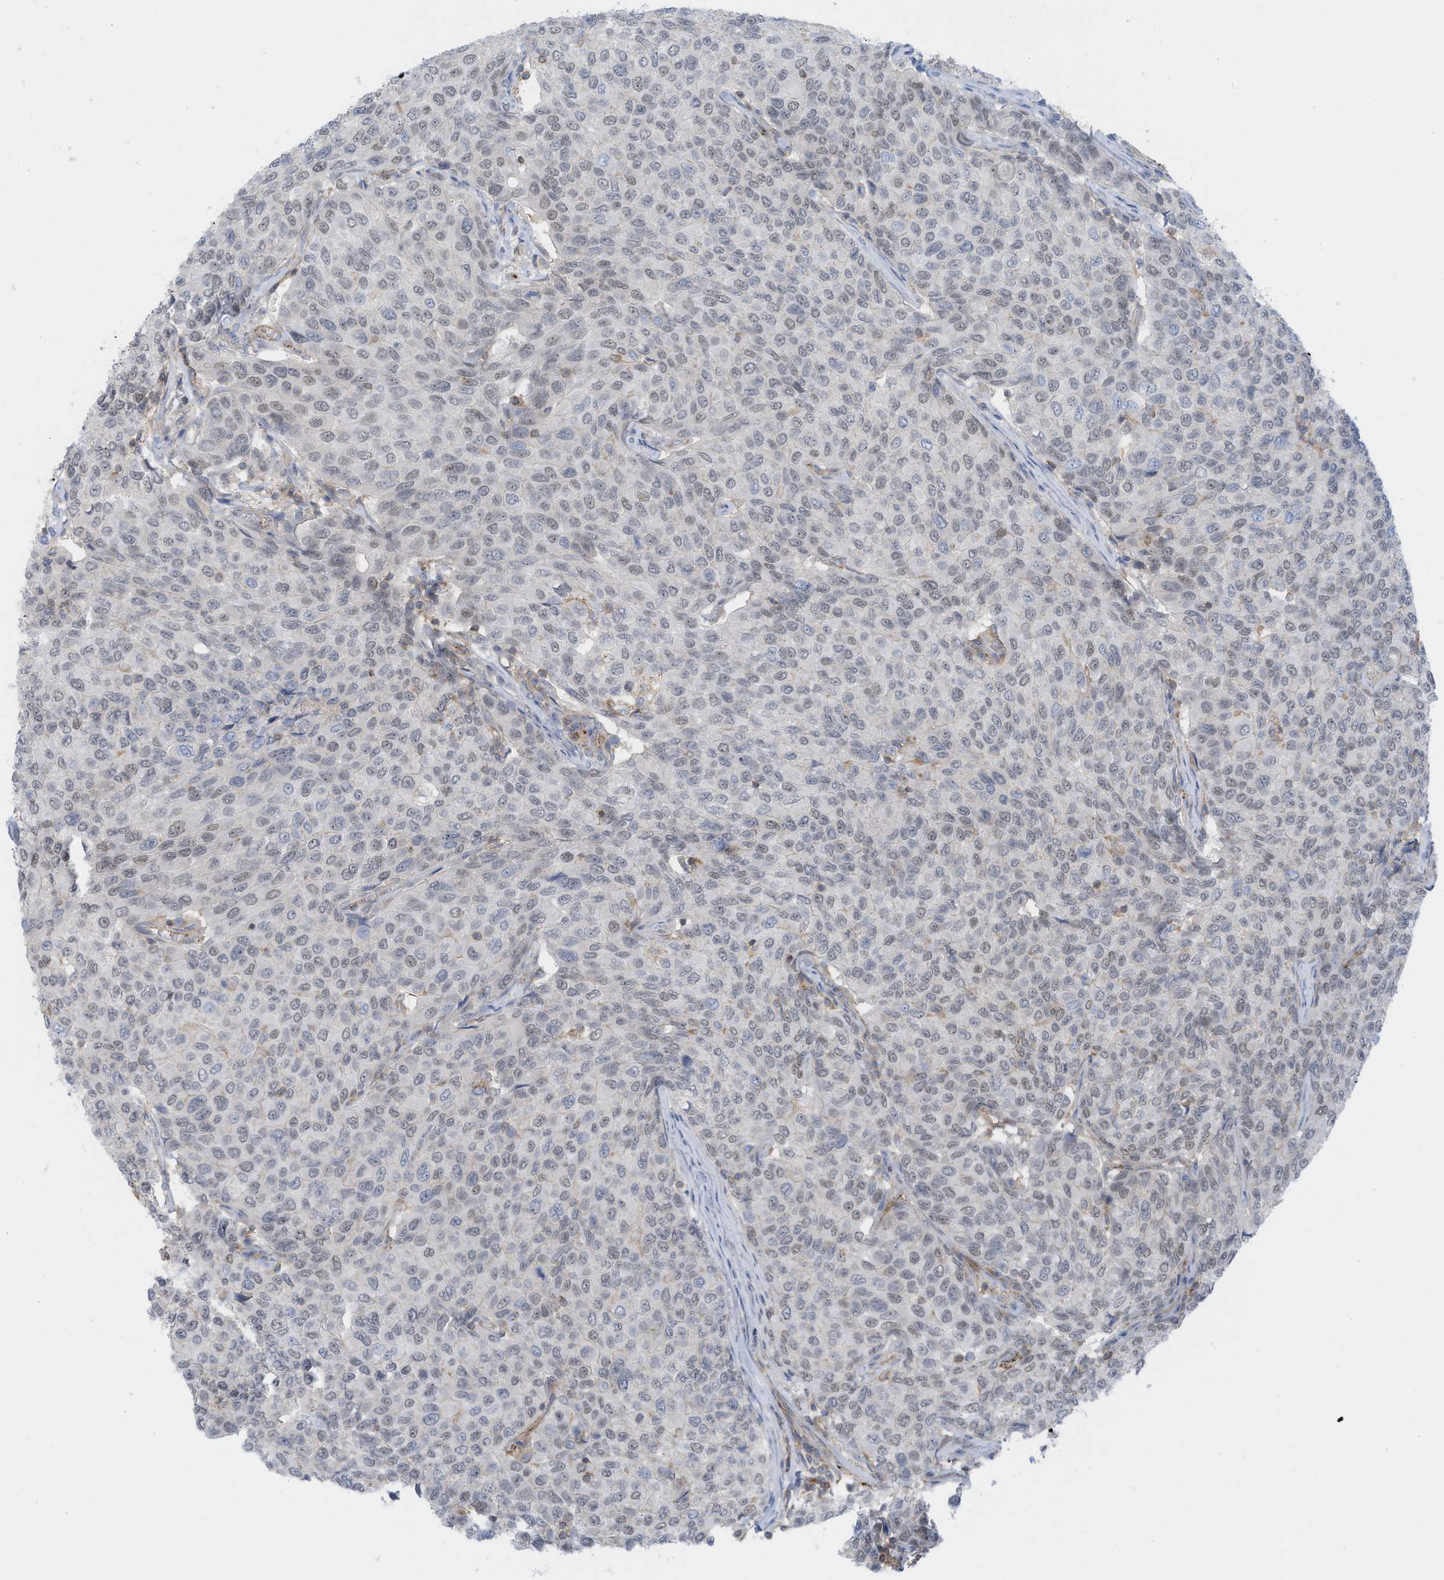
{"staining": {"intensity": "weak", "quantity": "<25%", "location": "nuclear"}, "tissue": "breast cancer", "cell_type": "Tumor cells", "image_type": "cancer", "snomed": [{"axis": "morphology", "description": "Duct carcinoma"}, {"axis": "topography", "description": "Breast"}], "caption": "Breast cancer (intraductal carcinoma) was stained to show a protein in brown. There is no significant positivity in tumor cells. (Immunohistochemistry, brightfield microscopy, high magnification).", "gene": "ZNF846", "patient": {"sex": "female", "age": 55}}